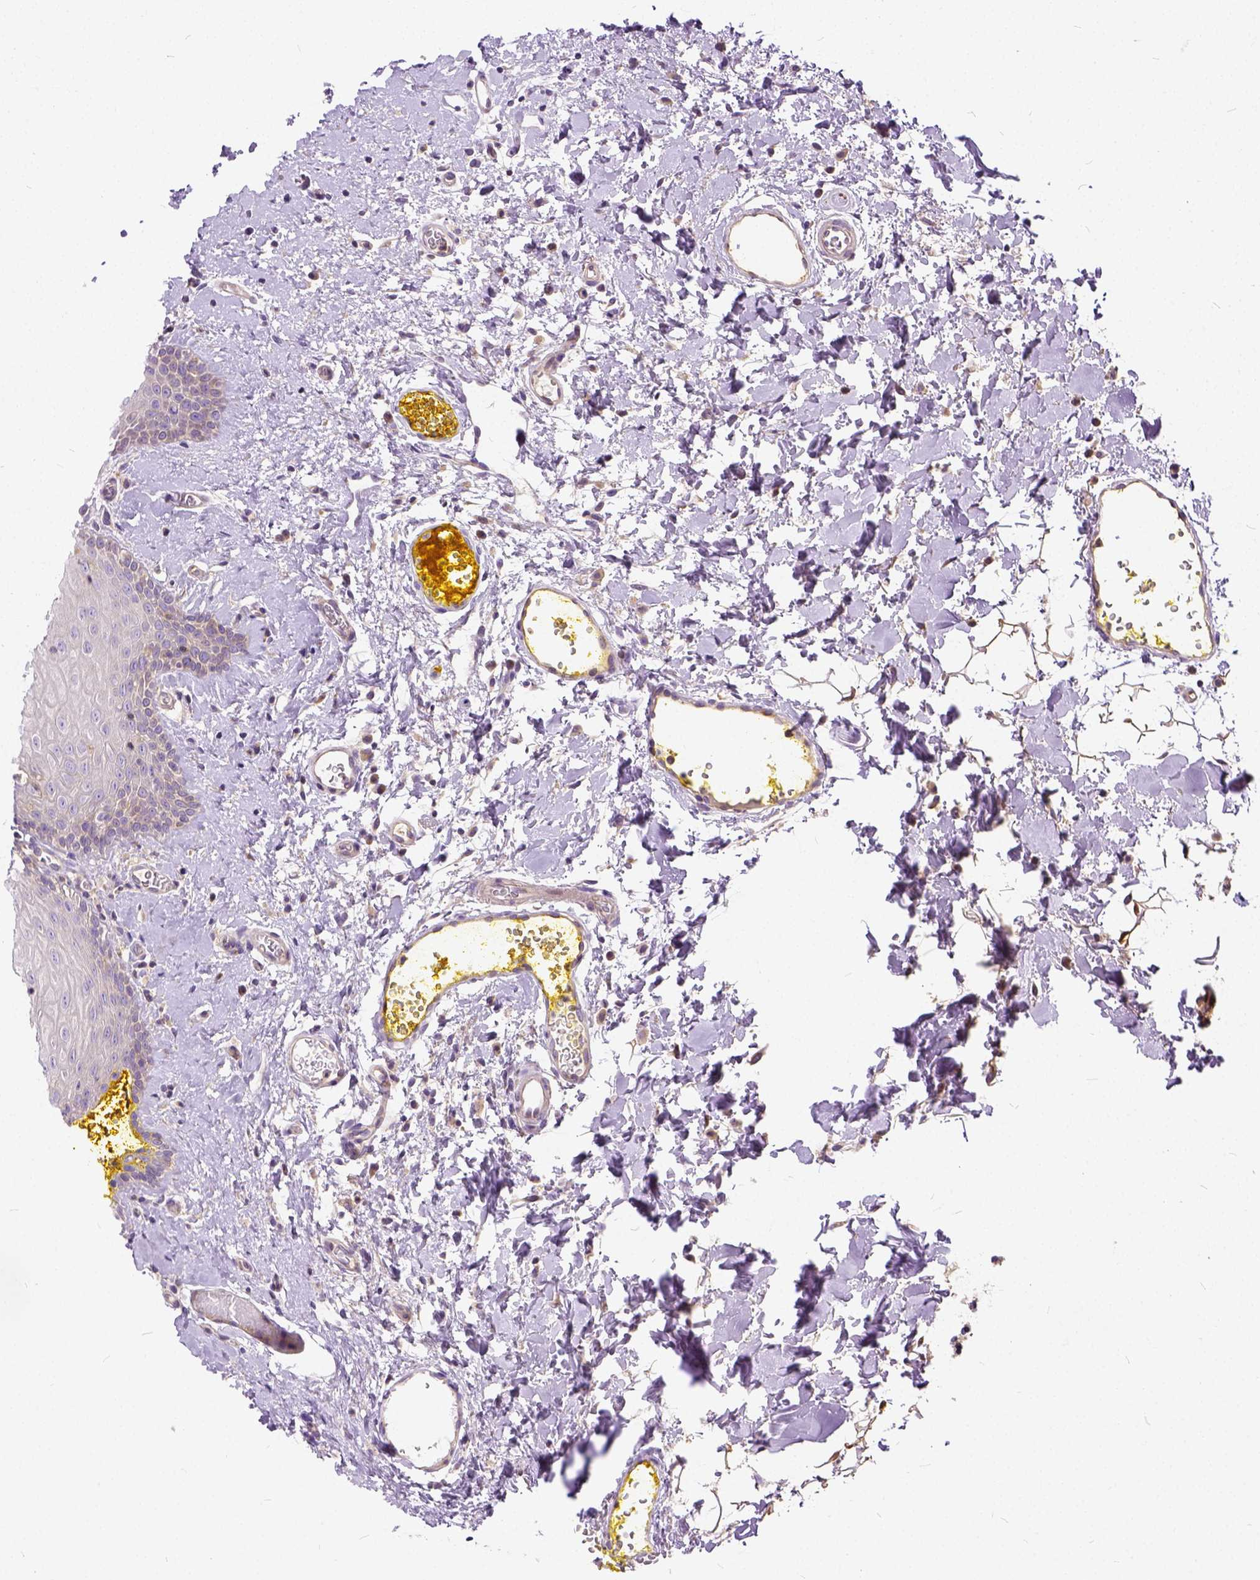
{"staining": {"intensity": "negative", "quantity": "none", "location": "none"}, "tissue": "oral mucosa", "cell_type": "Squamous epithelial cells", "image_type": "normal", "snomed": [{"axis": "morphology", "description": "Normal tissue, NOS"}, {"axis": "morphology", "description": "Squamous cell carcinoma, NOS"}, {"axis": "topography", "description": "Oral tissue"}, {"axis": "topography", "description": "Head-Neck"}], "caption": "High power microscopy histopathology image of an immunohistochemistry image of unremarkable oral mucosa, revealing no significant expression in squamous epithelial cells.", "gene": "CADM4", "patient": {"sex": "female", "age": 55}}